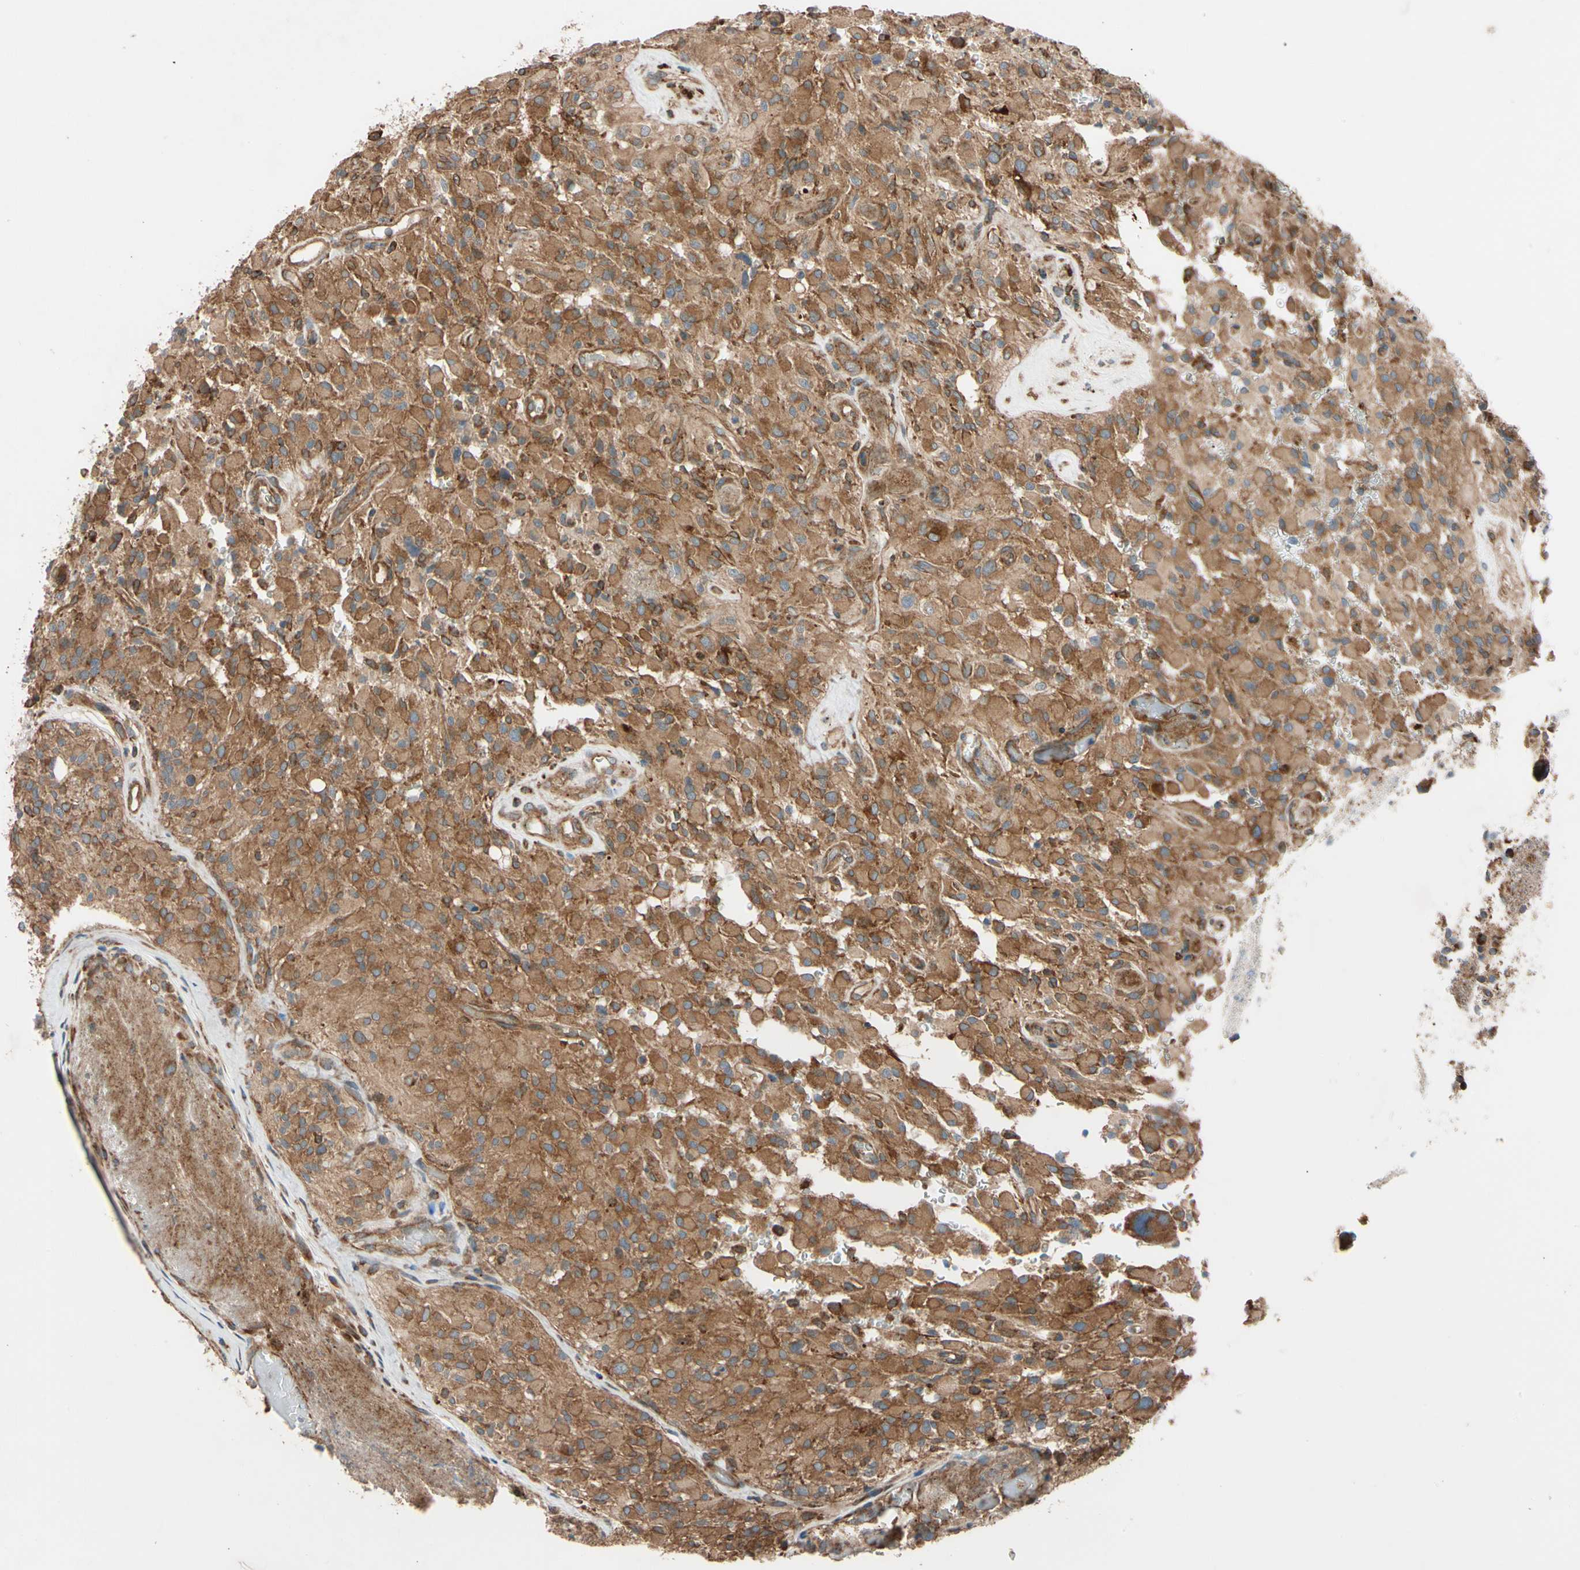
{"staining": {"intensity": "moderate", "quantity": ">75%", "location": "cytoplasmic/membranous"}, "tissue": "glioma", "cell_type": "Tumor cells", "image_type": "cancer", "snomed": [{"axis": "morphology", "description": "Glioma, malignant, High grade"}, {"axis": "topography", "description": "Brain"}], "caption": "An image showing moderate cytoplasmic/membranous staining in approximately >75% of tumor cells in malignant high-grade glioma, as visualized by brown immunohistochemical staining.", "gene": "PHYH", "patient": {"sex": "male", "age": 71}}